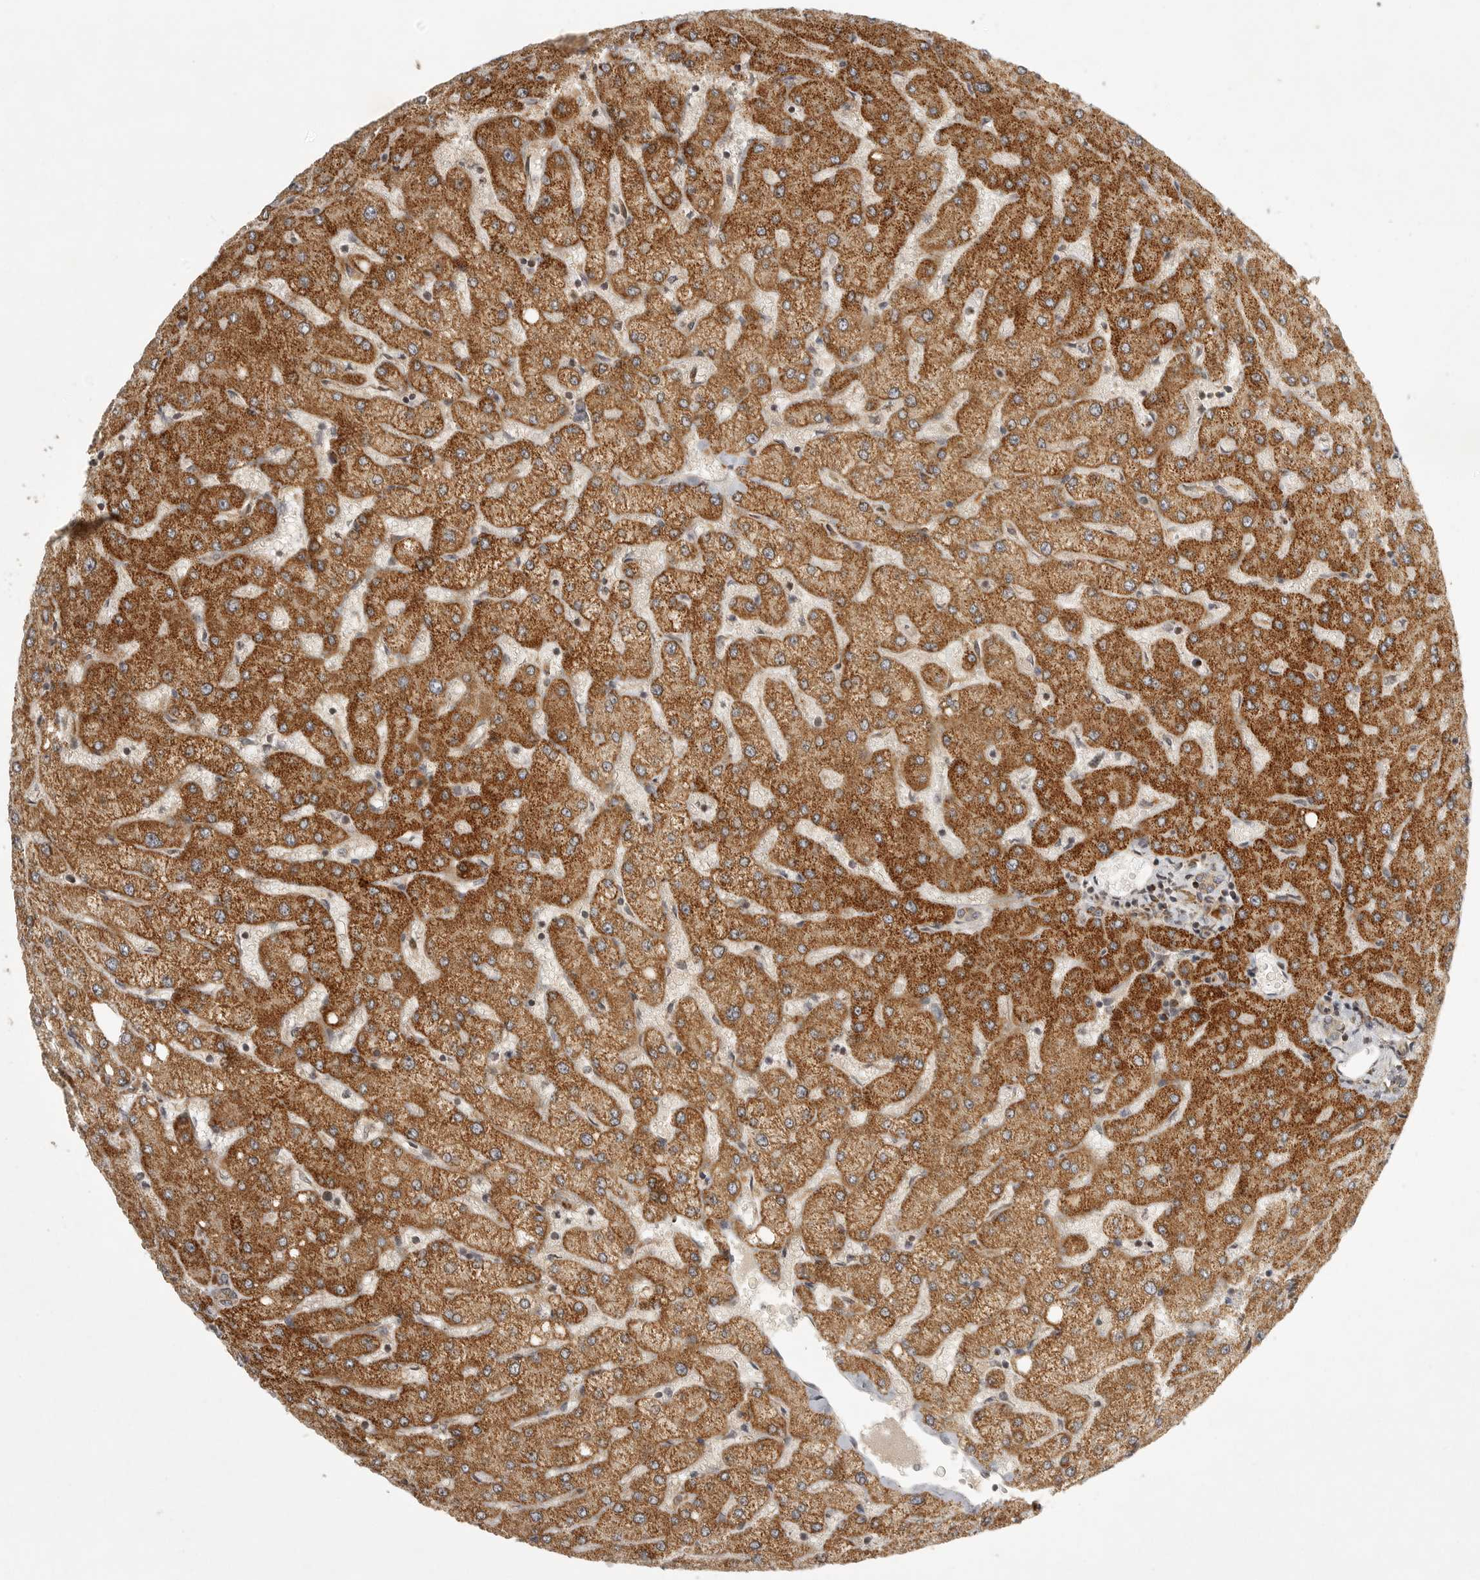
{"staining": {"intensity": "moderate", "quantity": ">75%", "location": "cytoplasmic/membranous"}, "tissue": "liver", "cell_type": "Cholangiocytes", "image_type": "normal", "snomed": [{"axis": "morphology", "description": "Normal tissue, NOS"}, {"axis": "topography", "description": "Liver"}], "caption": "Immunohistochemistry (IHC) (DAB) staining of benign human liver shows moderate cytoplasmic/membranous protein expression in approximately >75% of cholangiocytes.", "gene": "NARS2", "patient": {"sex": "female", "age": 54}}